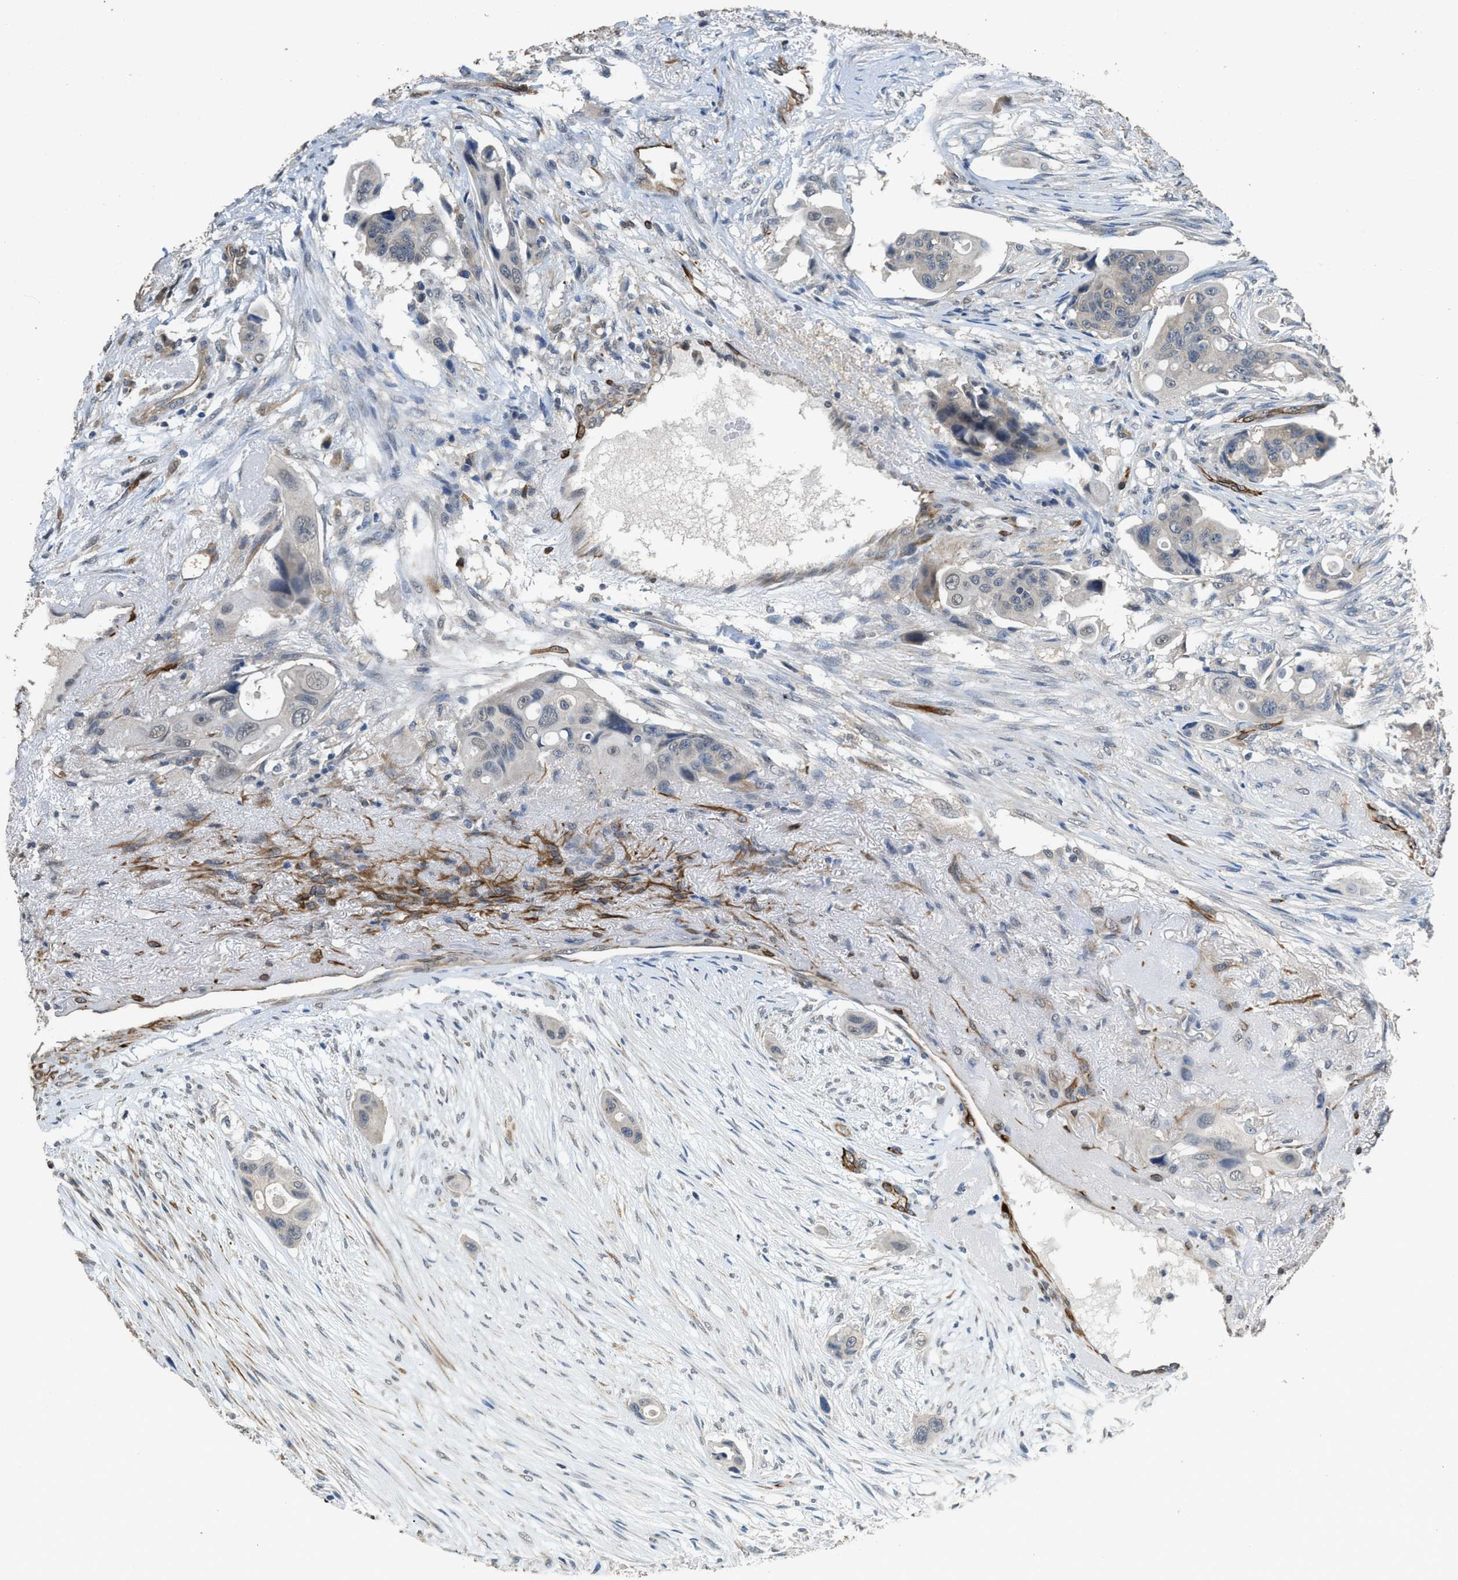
{"staining": {"intensity": "negative", "quantity": "none", "location": "none"}, "tissue": "colorectal cancer", "cell_type": "Tumor cells", "image_type": "cancer", "snomed": [{"axis": "morphology", "description": "Adenocarcinoma, NOS"}, {"axis": "topography", "description": "Colon"}], "caption": "An image of human colorectal cancer (adenocarcinoma) is negative for staining in tumor cells. The staining is performed using DAB (3,3'-diaminobenzidine) brown chromogen with nuclei counter-stained in using hematoxylin.", "gene": "SYNM", "patient": {"sex": "female", "age": 57}}